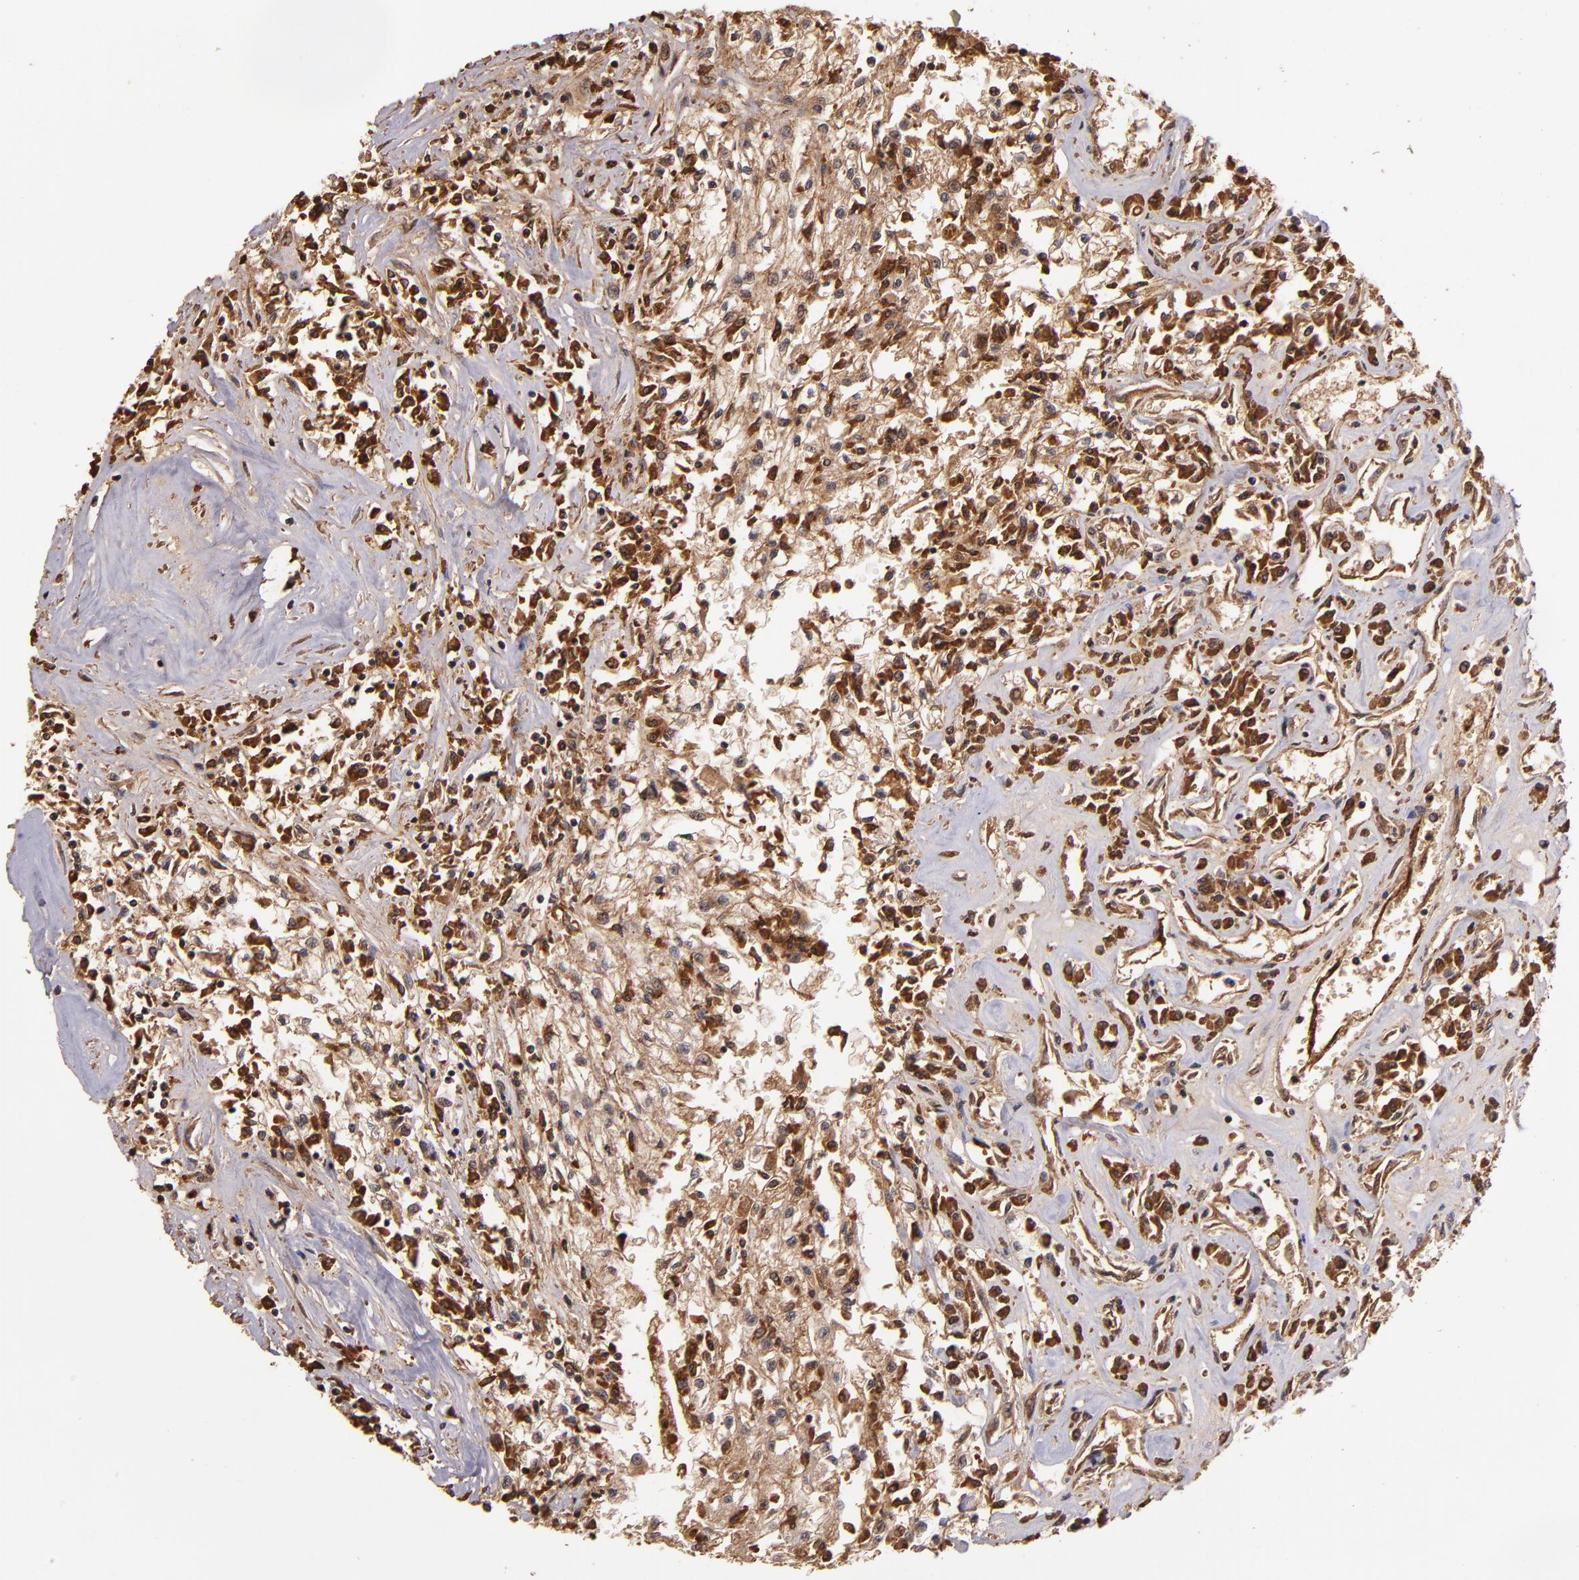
{"staining": {"intensity": "moderate", "quantity": ">75%", "location": "cytoplasmic/membranous"}, "tissue": "renal cancer", "cell_type": "Tumor cells", "image_type": "cancer", "snomed": [{"axis": "morphology", "description": "Adenocarcinoma, NOS"}, {"axis": "topography", "description": "Kidney"}], "caption": "Protein analysis of renal cancer (adenocarcinoma) tissue displays moderate cytoplasmic/membranous positivity in approximately >75% of tumor cells.", "gene": "RIOK3", "patient": {"sex": "male", "age": 78}}